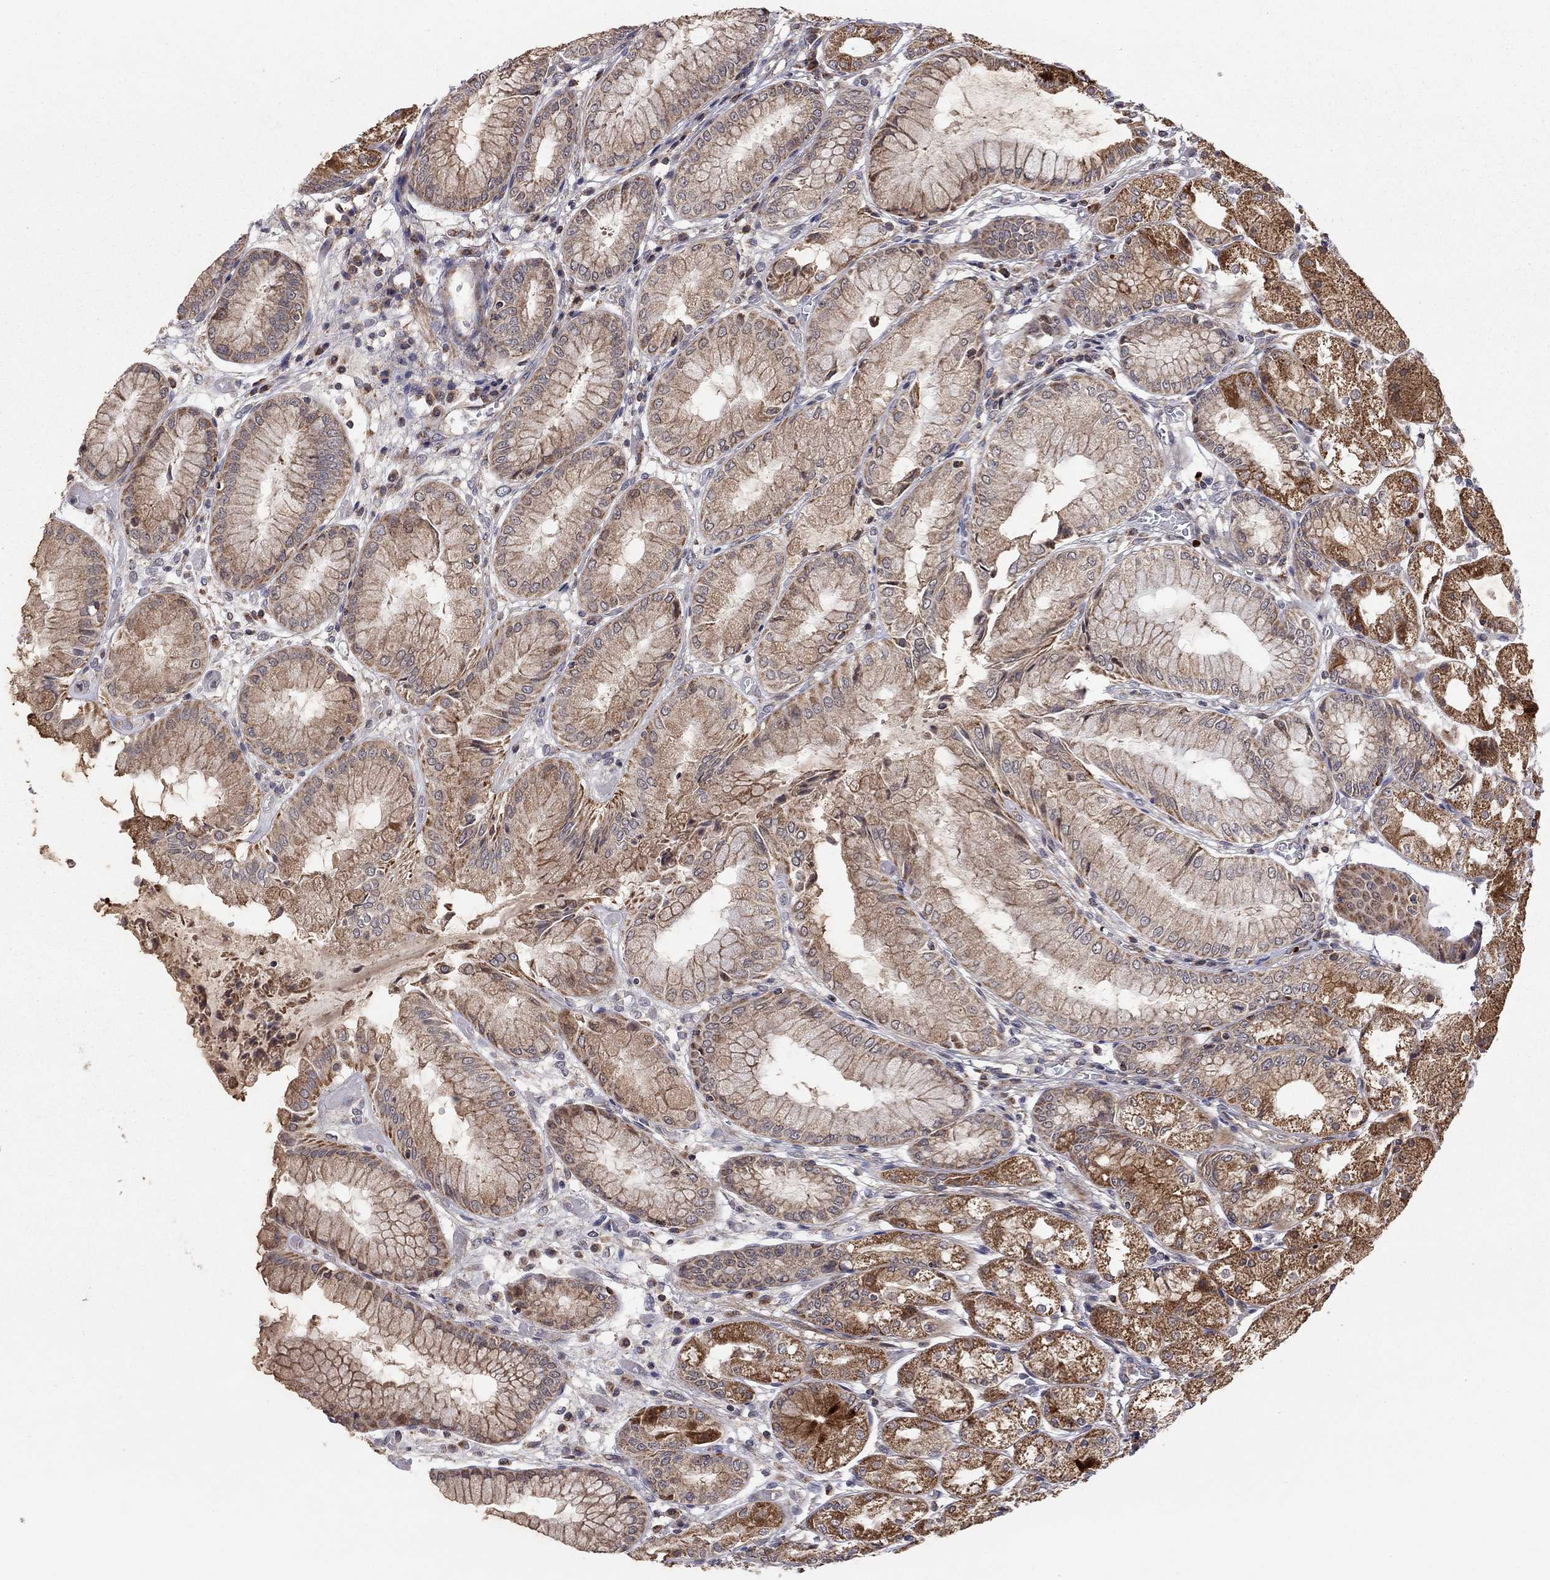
{"staining": {"intensity": "strong", "quantity": "25%-75%", "location": "cytoplasmic/membranous"}, "tissue": "stomach", "cell_type": "Glandular cells", "image_type": "normal", "snomed": [{"axis": "morphology", "description": "Normal tissue, NOS"}, {"axis": "topography", "description": "Stomach, upper"}], "caption": "DAB (3,3'-diaminobenzidine) immunohistochemical staining of benign stomach exhibits strong cytoplasmic/membranous protein staining in about 25%-75% of glandular cells. The protein is stained brown, and the nuclei are stained in blue (DAB IHC with brightfield microscopy, high magnification).", "gene": "IDS", "patient": {"sex": "male", "age": 72}}